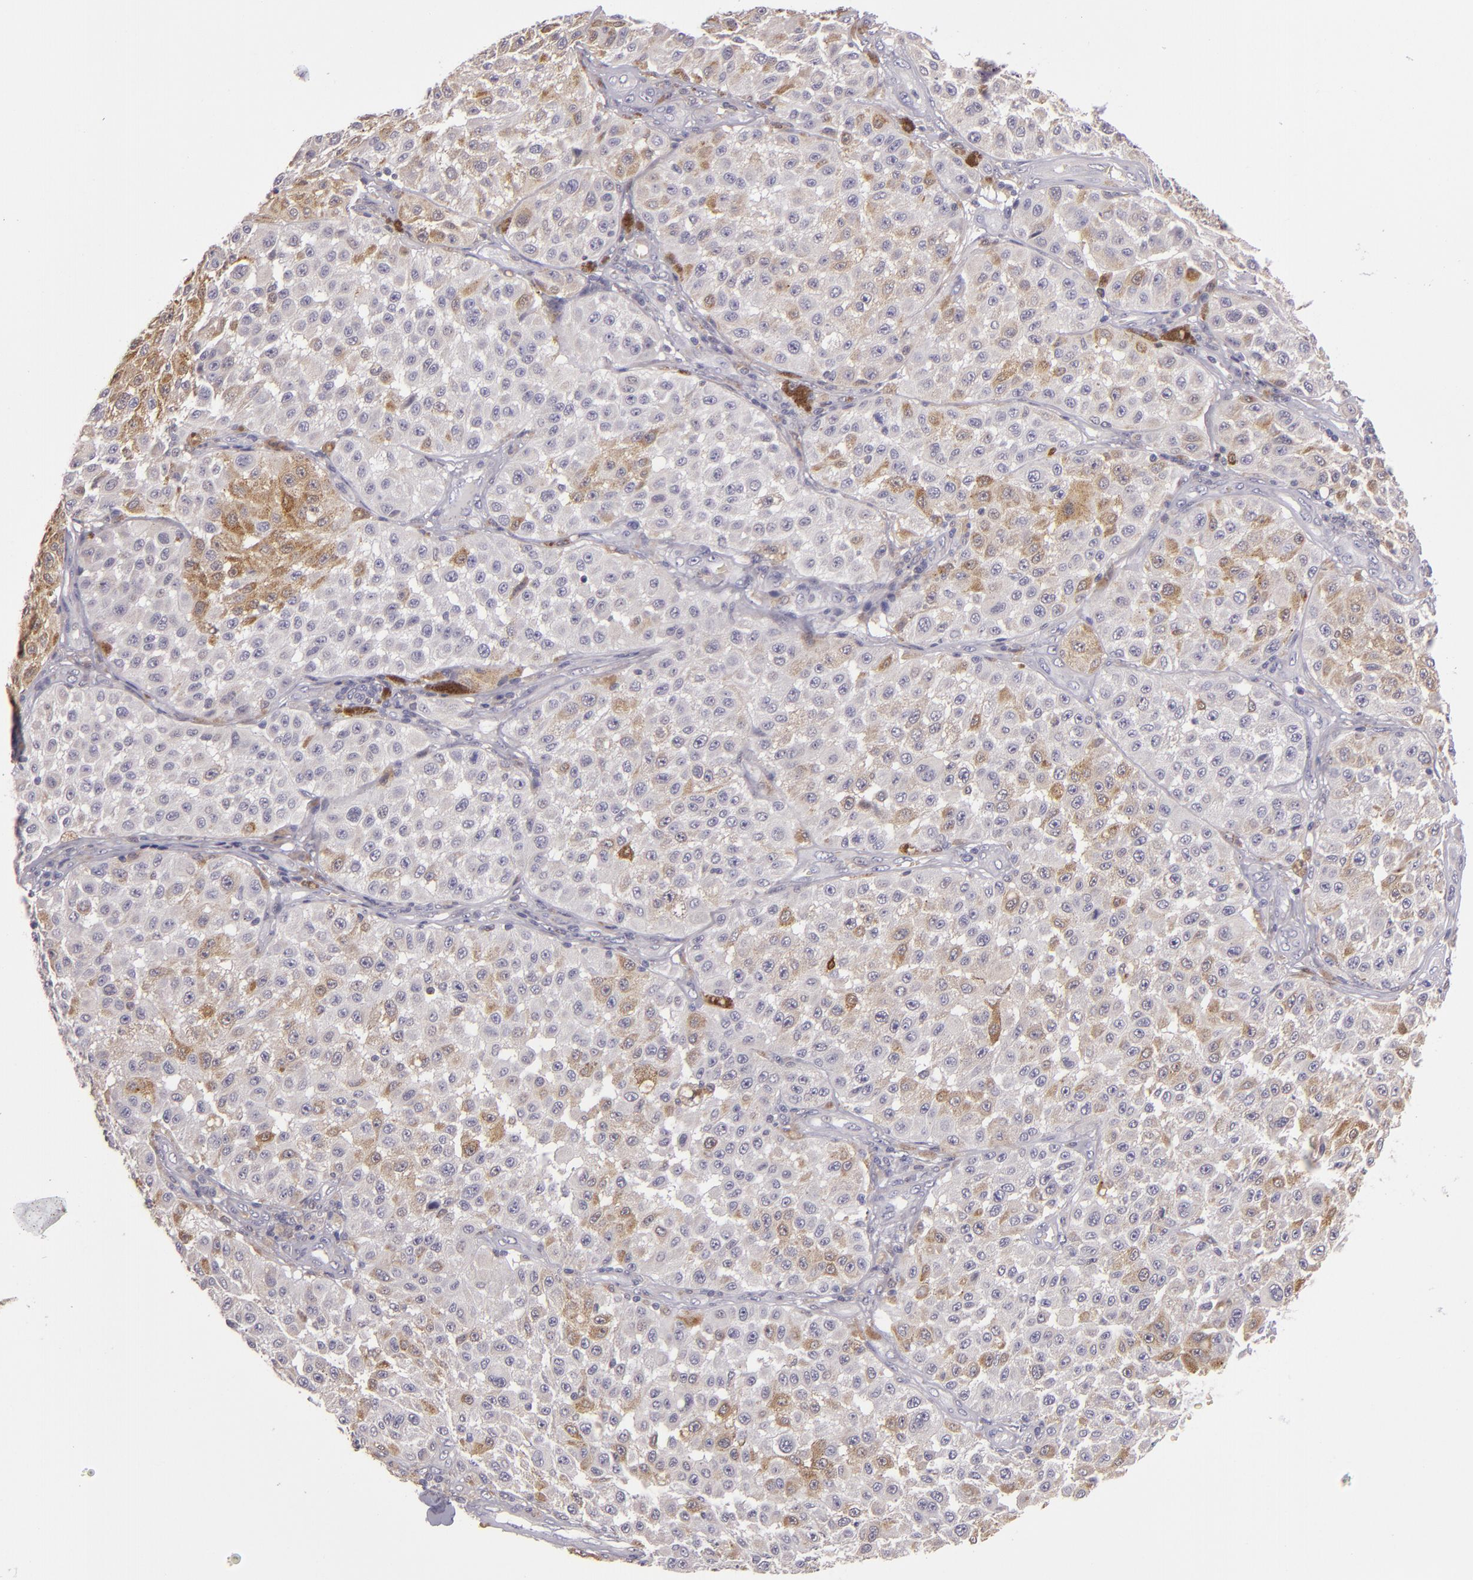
{"staining": {"intensity": "moderate", "quantity": "25%-75%", "location": "cytoplasmic/membranous"}, "tissue": "melanoma", "cell_type": "Tumor cells", "image_type": "cancer", "snomed": [{"axis": "morphology", "description": "Malignant melanoma, NOS"}, {"axis": "topography", "description": "Skin"}], "caption": "A histopathology image showing moderate cytoplasmic/membranous expression in approximately 25%-75% of tumor cells in melanoma, as visualized by brown immunohistochemical staining.", "gene": "FHIT", "patient": {"sex": "female", "age": 64}}